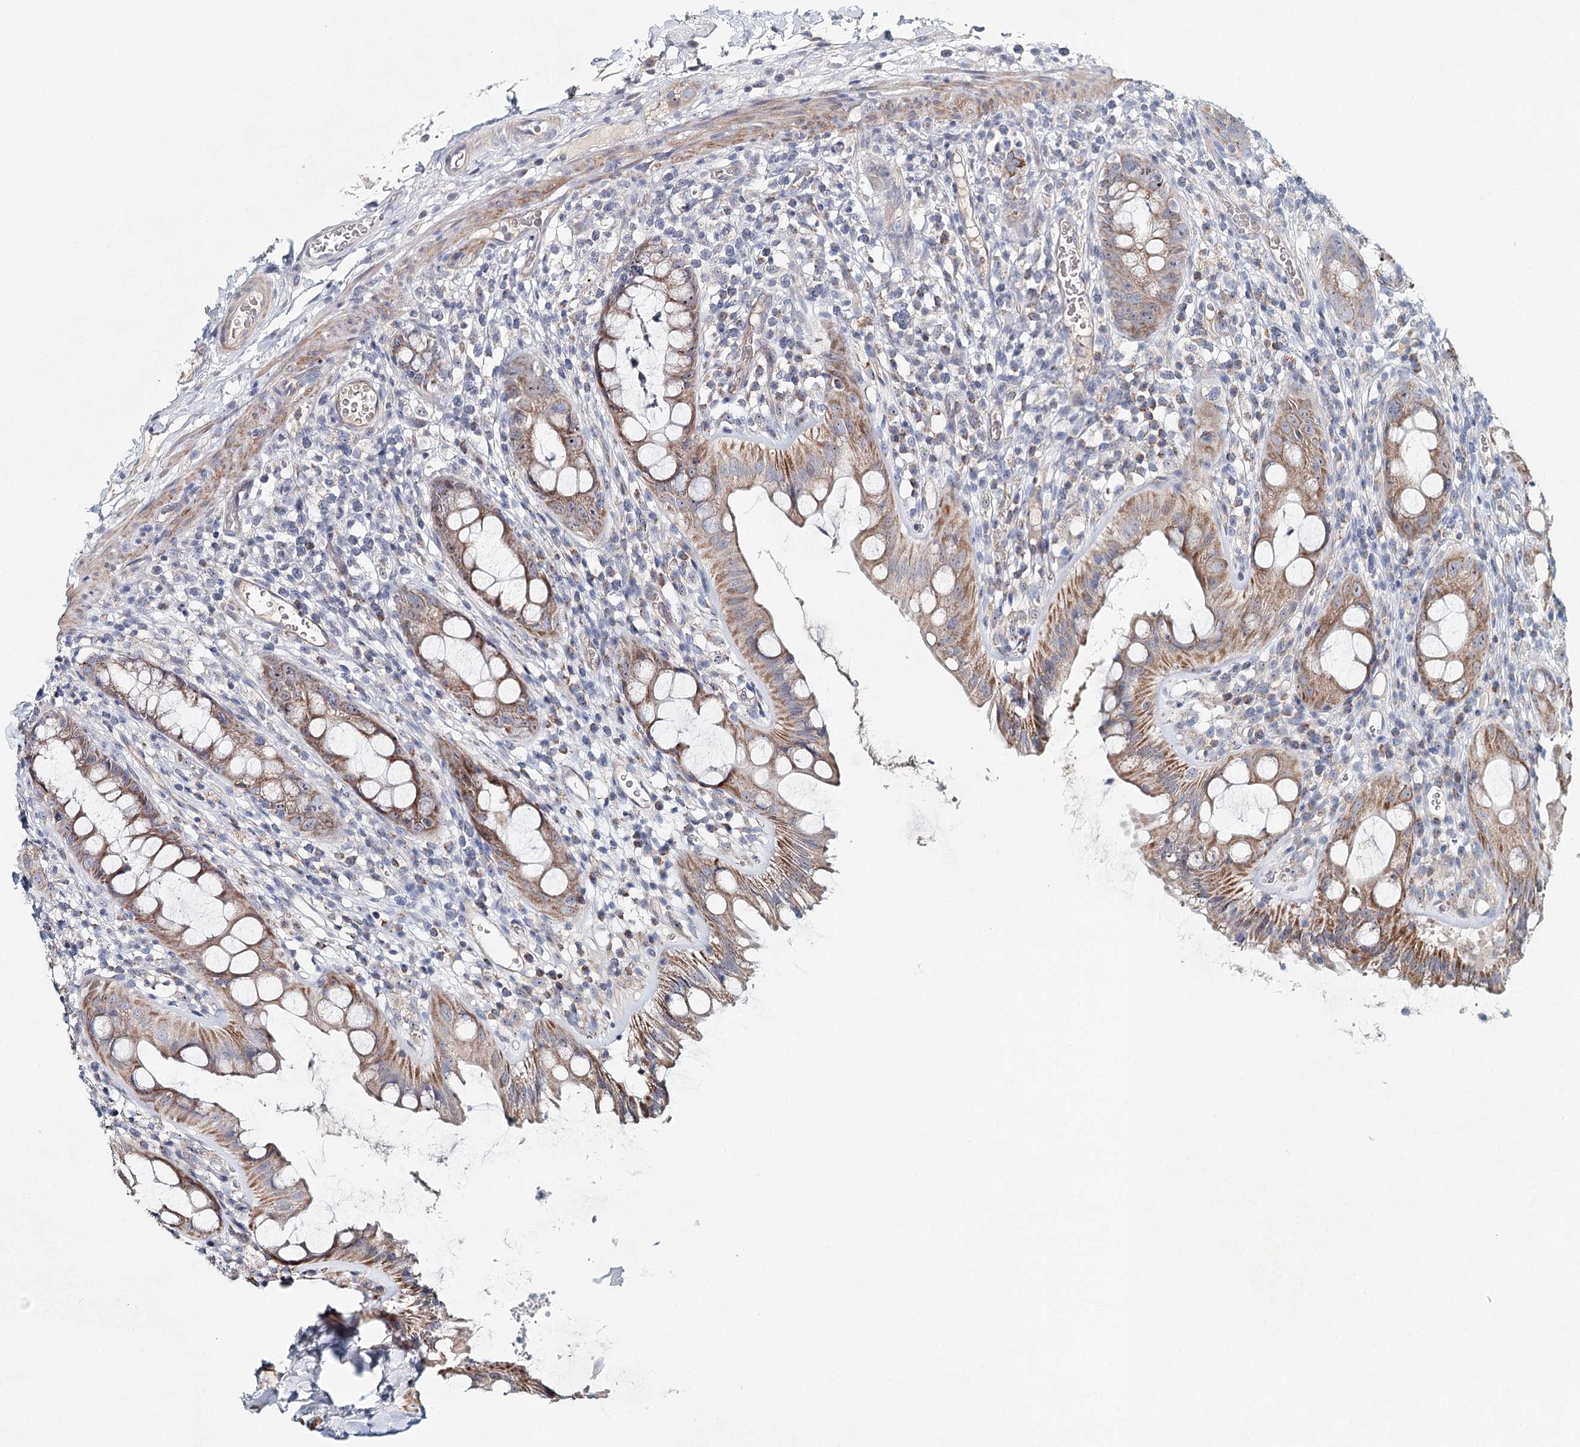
{"staining": {"intensity": "moderate", "quantity": ">75%", "location": "cytoplasmic/membranous"}, "tissue": "rectum", "cell_type": "Glandular cells", "image_type": "normal", "snomed": [{"axis": "morphology", "description": "Normal tissue, NOS"}, {"axis": "topography", "description": "Rectum"}], "caption": "Immunohistochemistry micrograph of normal rectum: rectum stained using immunohistochemistry reveals medium levels of moderate protein expression localized specifically in the cytoplasmic/membranous of glandular cells, appearing as a cytoplasmic/membranous brown color.", "gene": "RBM43", "patient": {"sex": "female", "age": 57}}